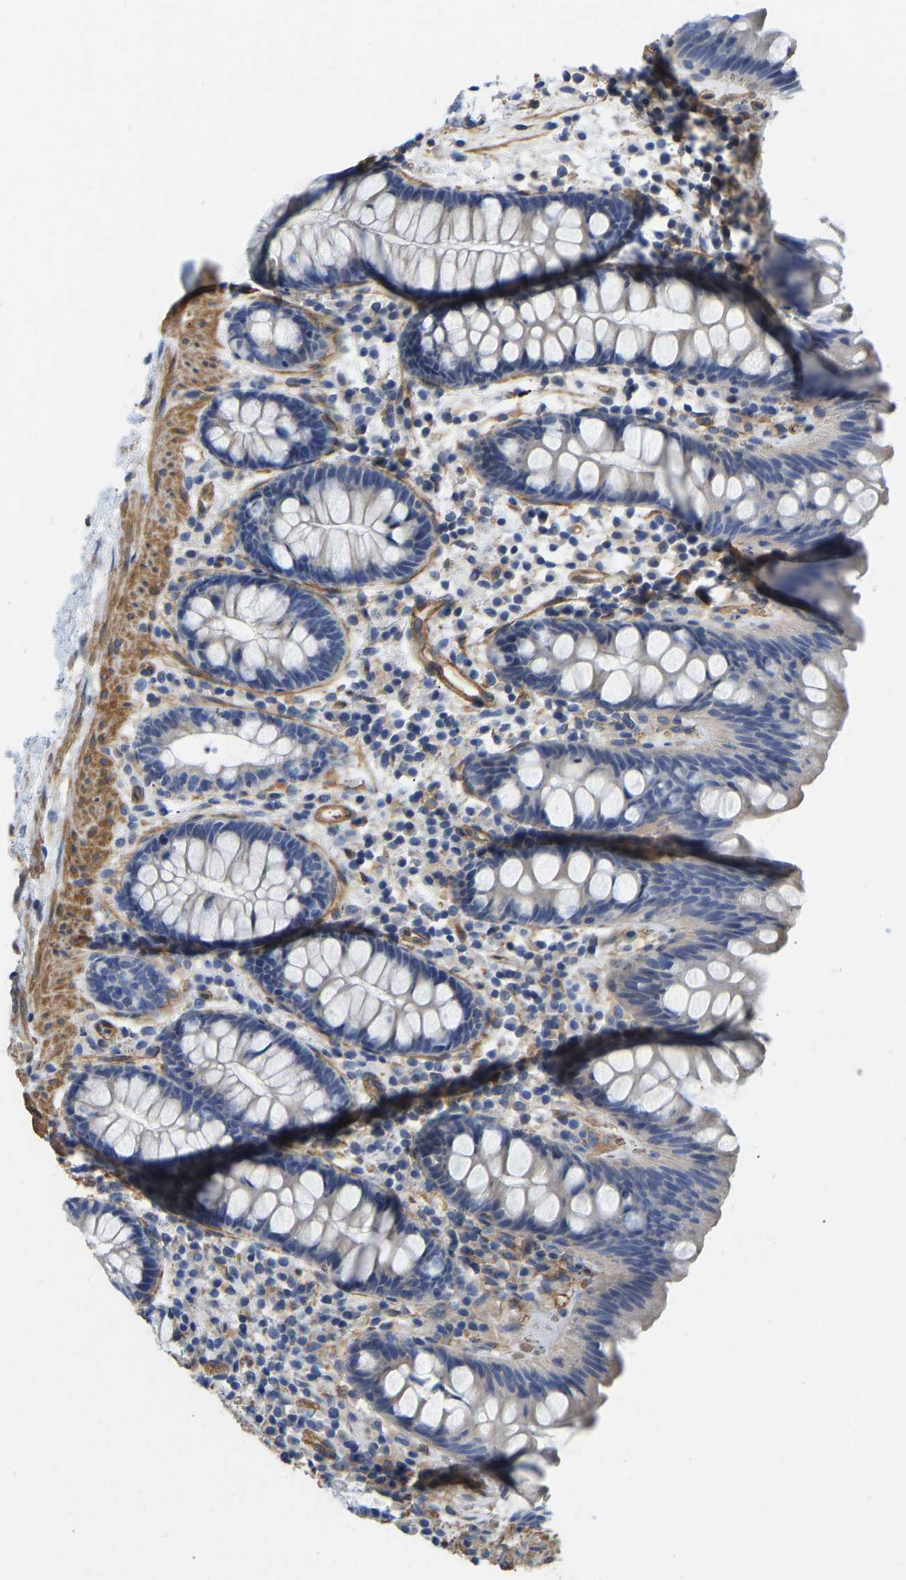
{"staining": {"intensity": "moderate", "quantity": ">75%", "location": "cytoplasmic/membranous"}, "tissue": "colon", "cell_type": "Endothelial cells", "image_type": "normal", "snomed": [{"axis": "morphology", "description": "Normal tissue, NOS"}, {"axis": "topography", "description": "Colon"}], "caption": "IHC (DAB) staining of normal colon shows moderate cytoplasmic/membranous protein expression in approximately >75% of endothelial cells.", "gene": "ELMO2", "patient": {"sex": "female", "age": 80}}